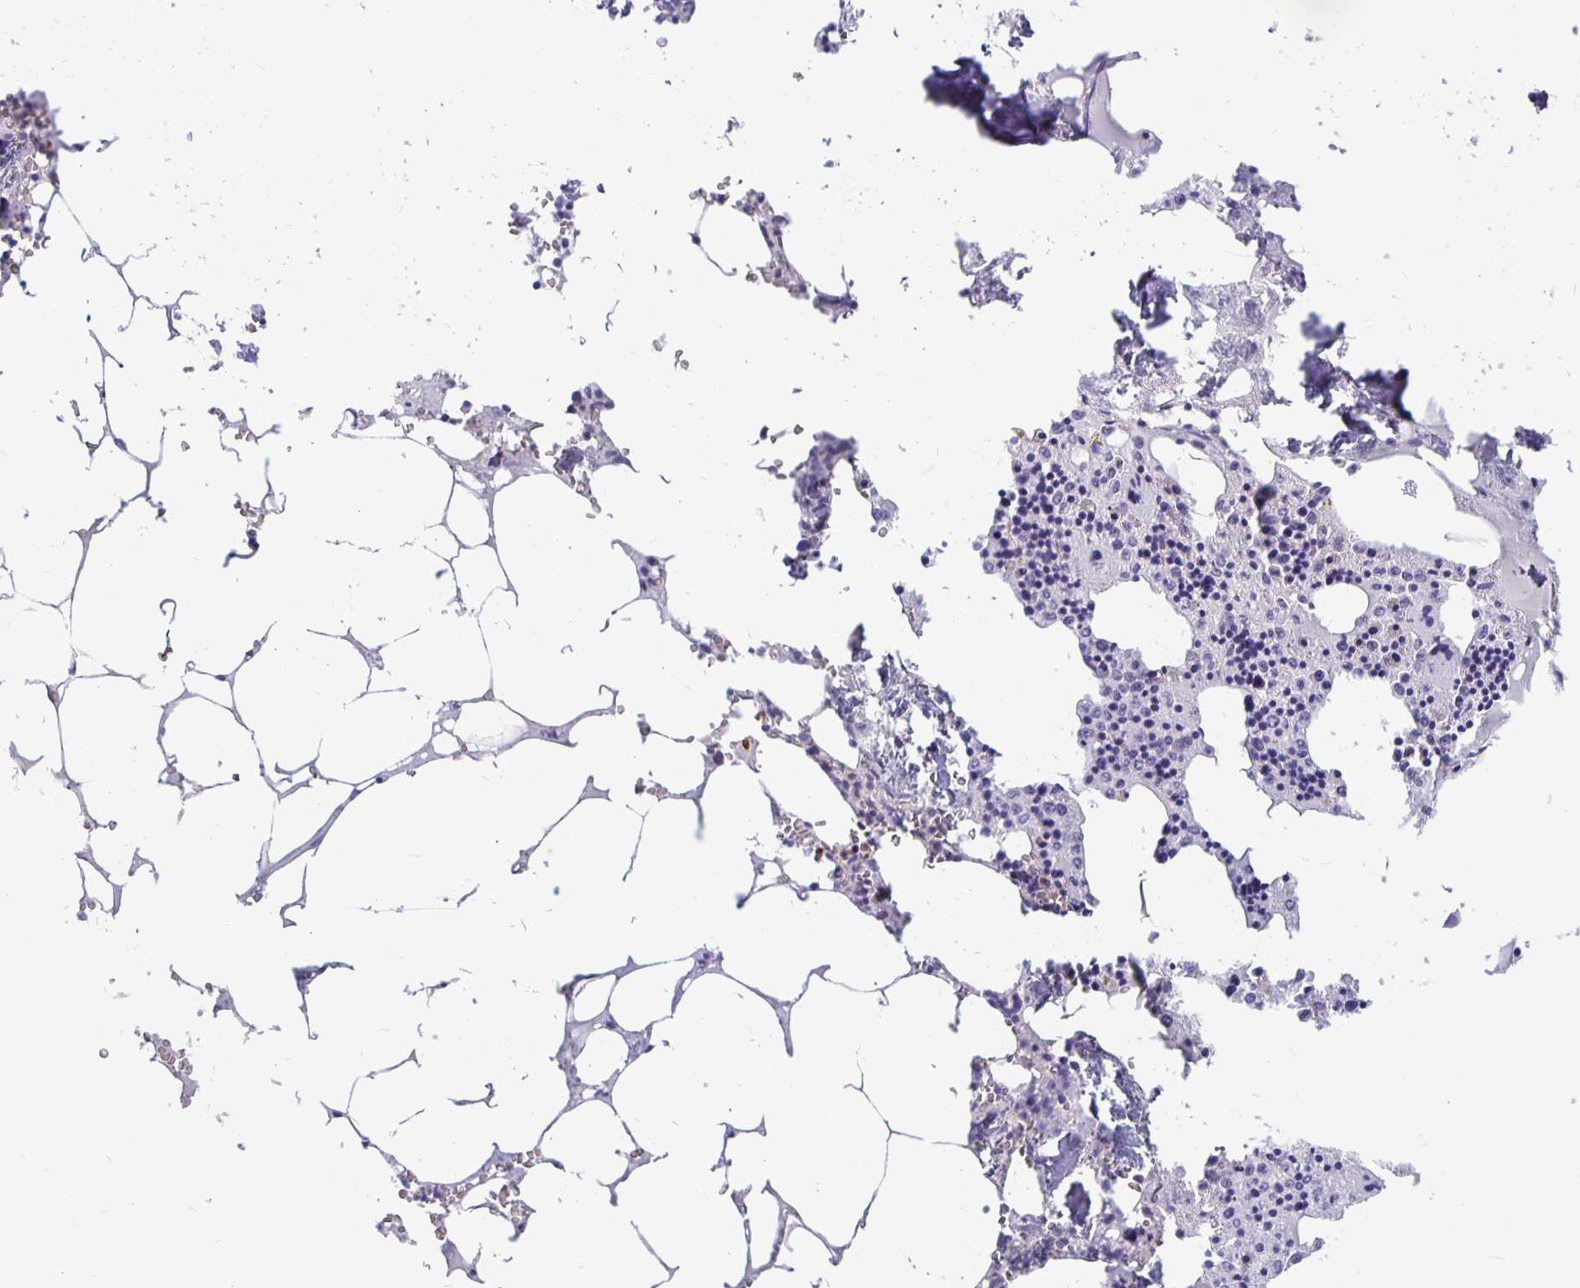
{"staining": {"intensity": "negative", "quantity": "none", "location": "none"}, "tissue": "bone marrow", "cell_type": "Hematopoietic cells", "image_type": "normal", "snomed": [{"axis": "morphology", "description": "Normal tissue, NOS"}, {"axis": "topography", "description": "Bone marrow"}], "caption": "Protein analysis of normal bone marrow exhibits no significant staining in hematopoietic cells.", "gene": "ZNF691", "patient": {"sex": "male", "age": 54}}